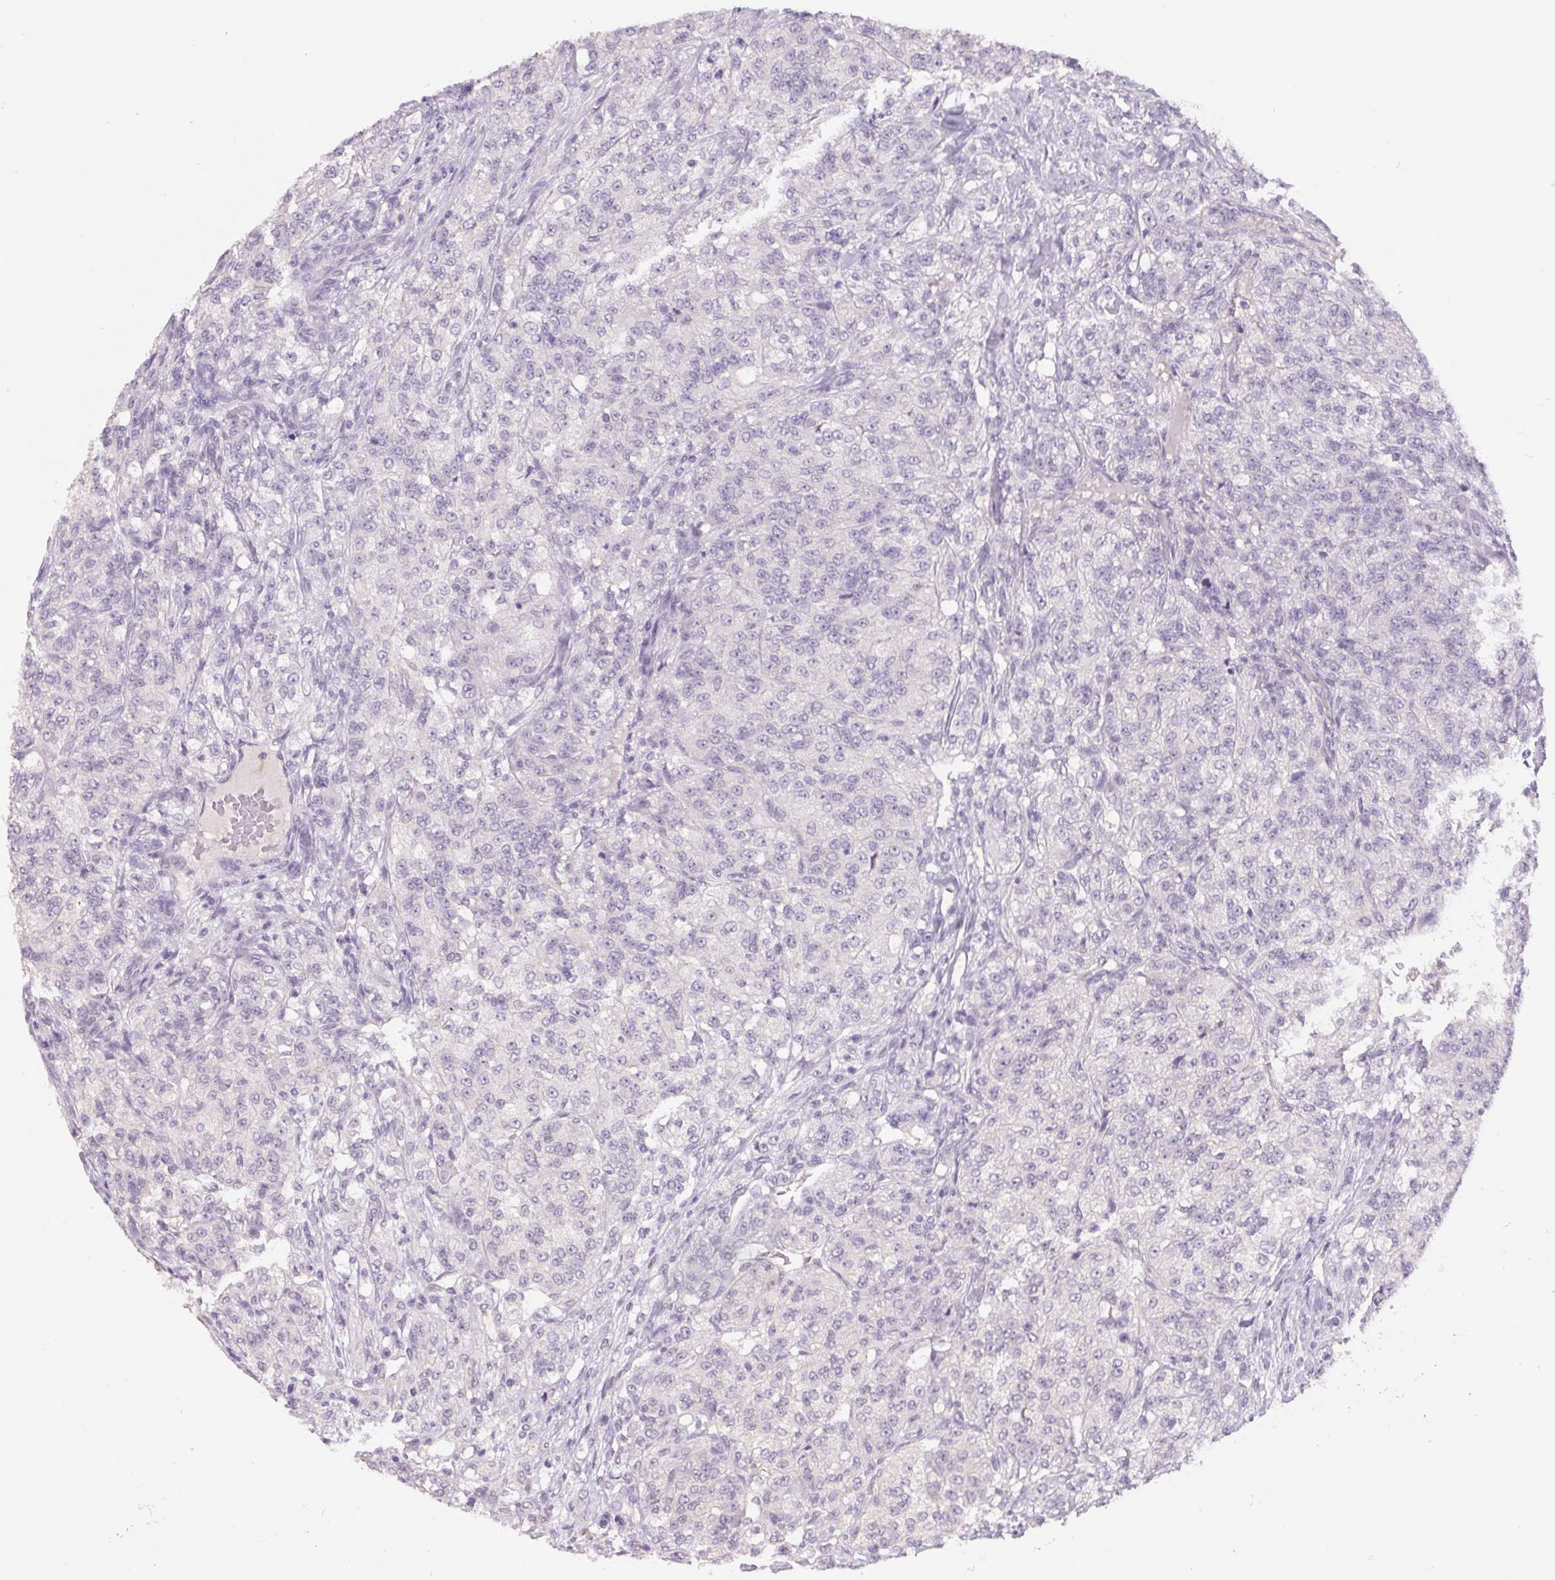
{"staining": {"intensity": "negative", "quantity": "none", "location": "none"}, "tissue": "renal cancer", "cell_type": "Tumor cells", "image_type": "cancer", "snomed": [{"axis": "morphology", "description": "Adenocarcinoma, NOS"}, {"axis": "topography", "description": "Kidney"}], "caption": "Immunohistochemistry (IHC) image of neoplastic tissue: human renal cancer (adenocarcinoma) stained with DAB (3,3'-diaminobenzidine) exhibits no significant protein expression in tumor cells.", "gene": "PNMA8B", "patient": {"sex": "female", "age": 63}}